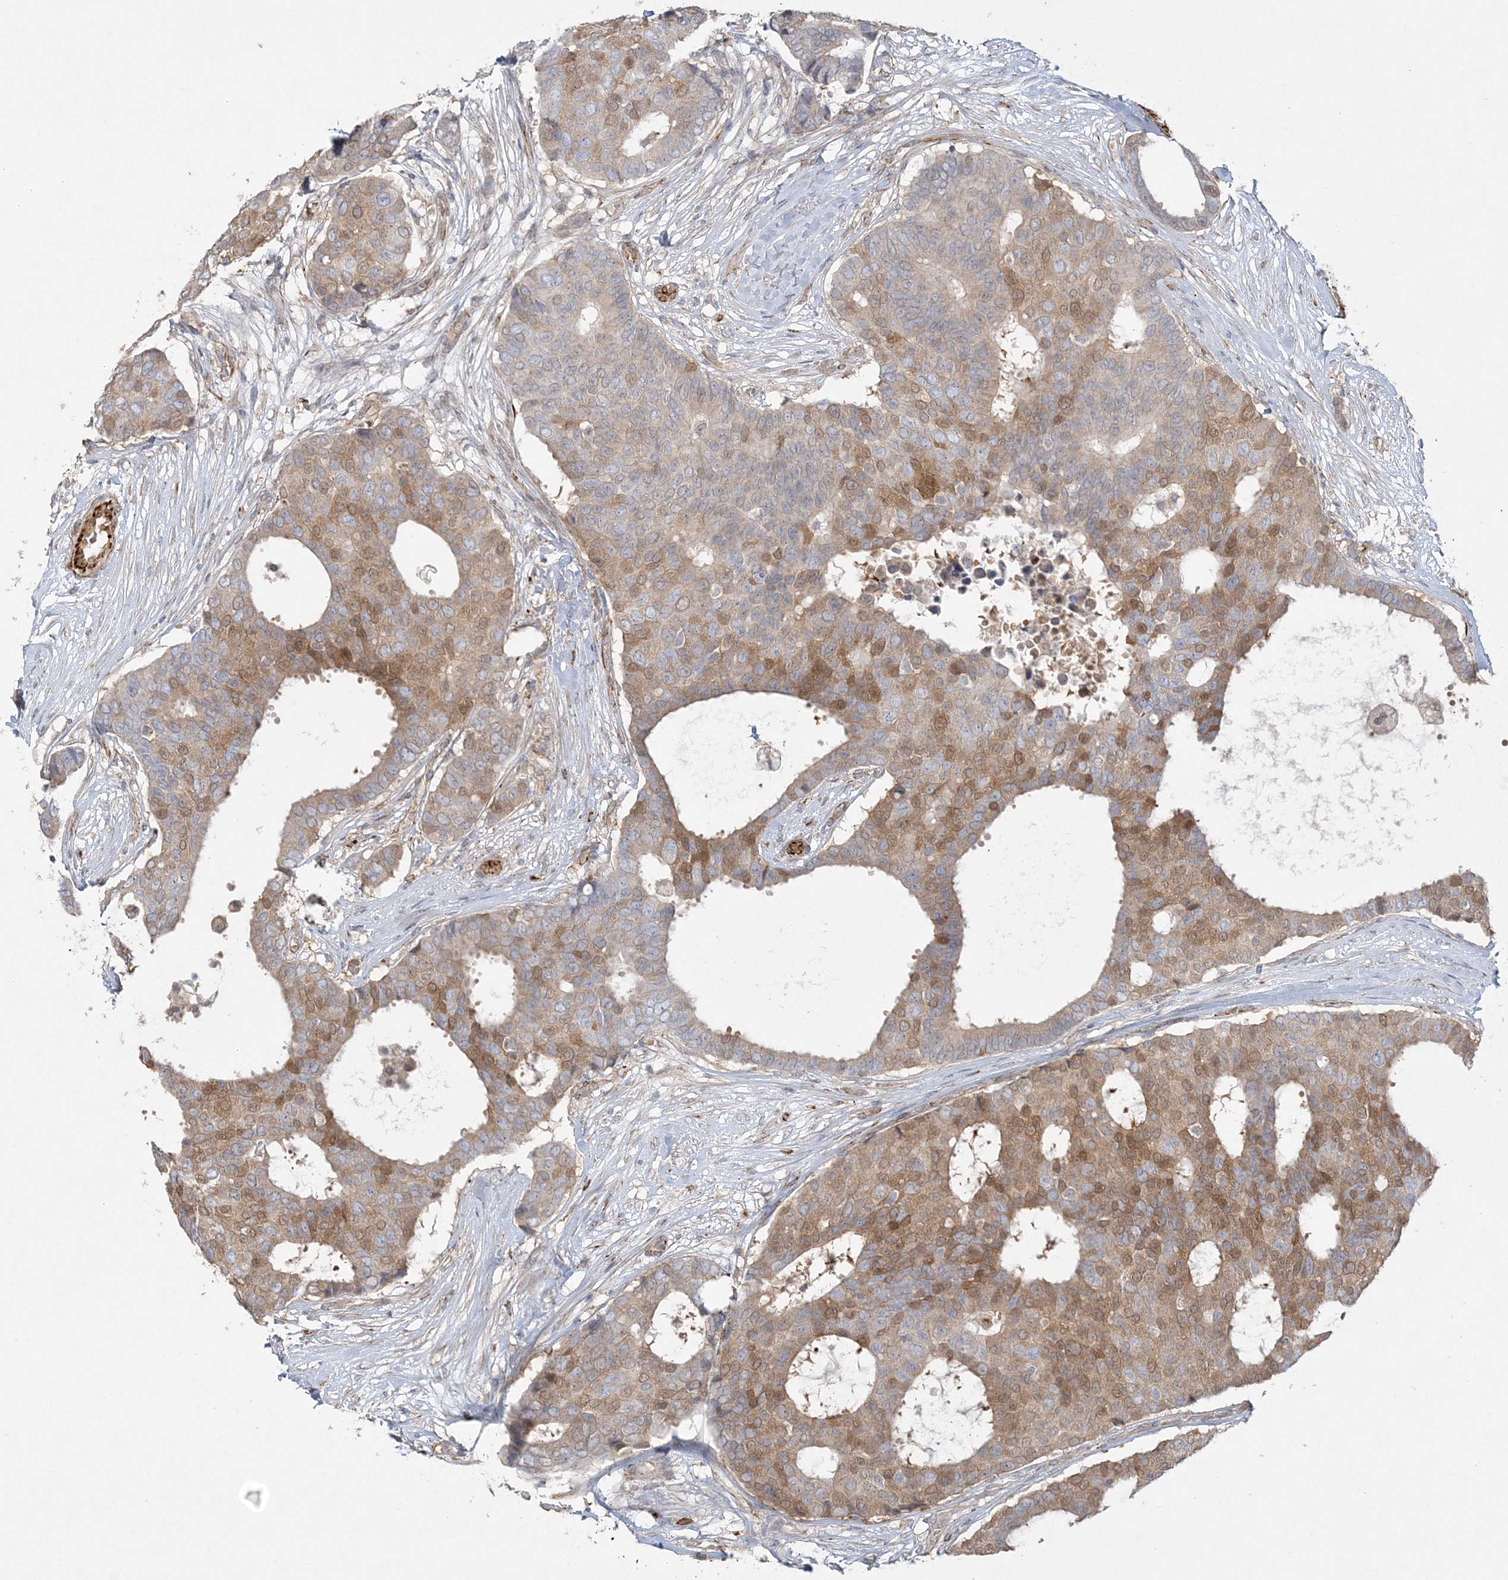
{"staining": {"intensity": "moderate", "quantity": "25%-75%", "location": "cytoplasmic/membranous"}, "tissue": "breast cancer", "cell_type": "Tumor cells", "image_type": "cancer", "snomed": [{"axis": "morphology", "description": "Duct carcinoma"}, {"axis": "topography", "description": "Breast"}], "caption": "Immunohistochemical staining of breast cancer exhibits medium levels of moderate cytoplasmic/membranous staining in about 25%-75% of tumor cells.", "gene": "INPP1", "patient": {"sex": "female", "age": 75}}